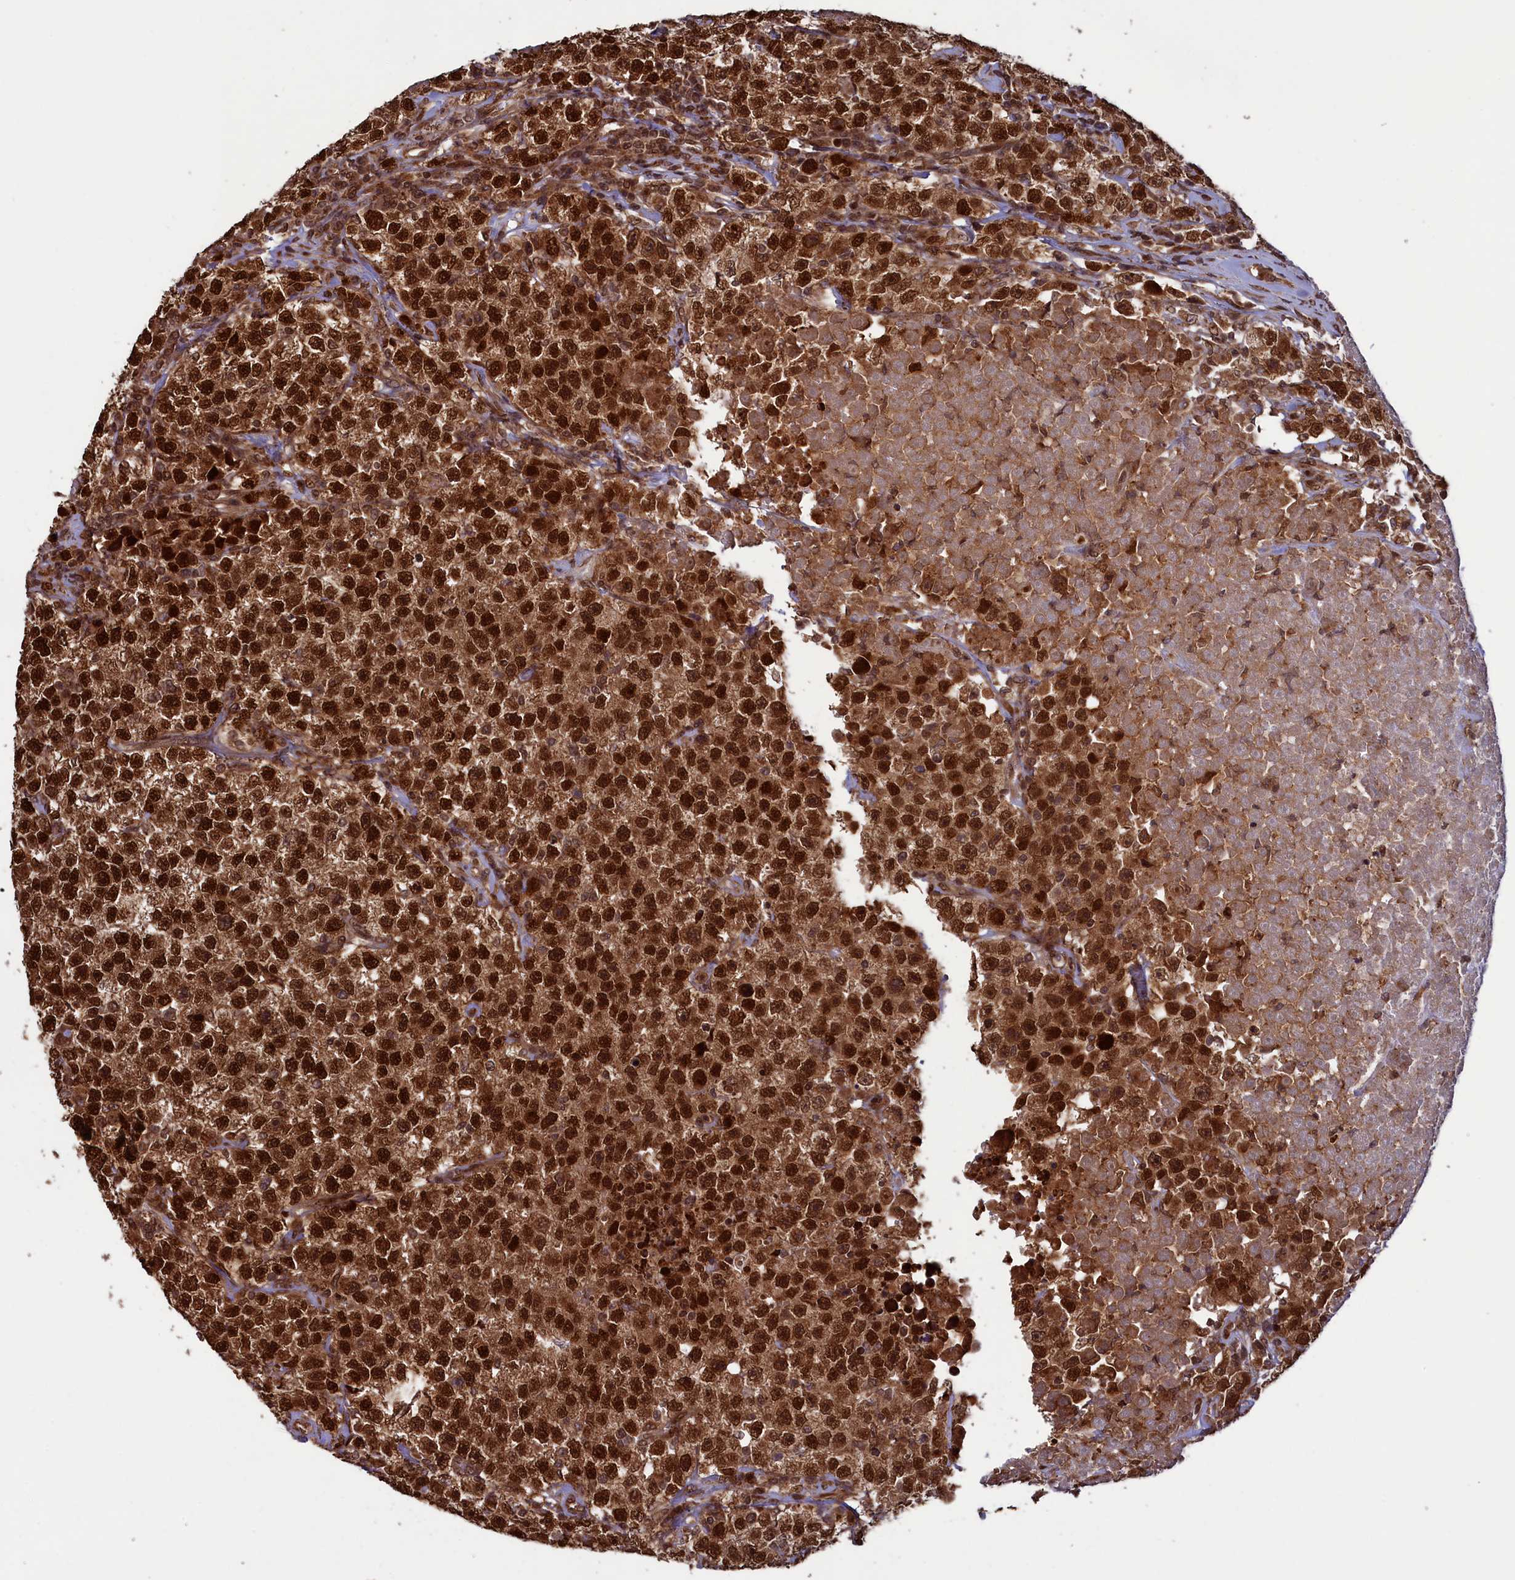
{"staining": {"intensity": "strong", "quantity": ">75%", "location": "cytoplasmic/membranous,nuclear"}, "tissue": "testis cancer", "cell_type": "Tumor cells", "image_type": "cancer", "snomed": [{"axis": "morphology", "description": "Seminoma, NOS"}, {"axis": "topography", "description": "Testis"}], "caption": "Strong cytoplasmic/membranous and nuclear staining is appreciated in about >75% of tumor cells in testis cancer (seminoma).", "gene": "NAE1", "patient": {"sex": "male", "age": 22}}